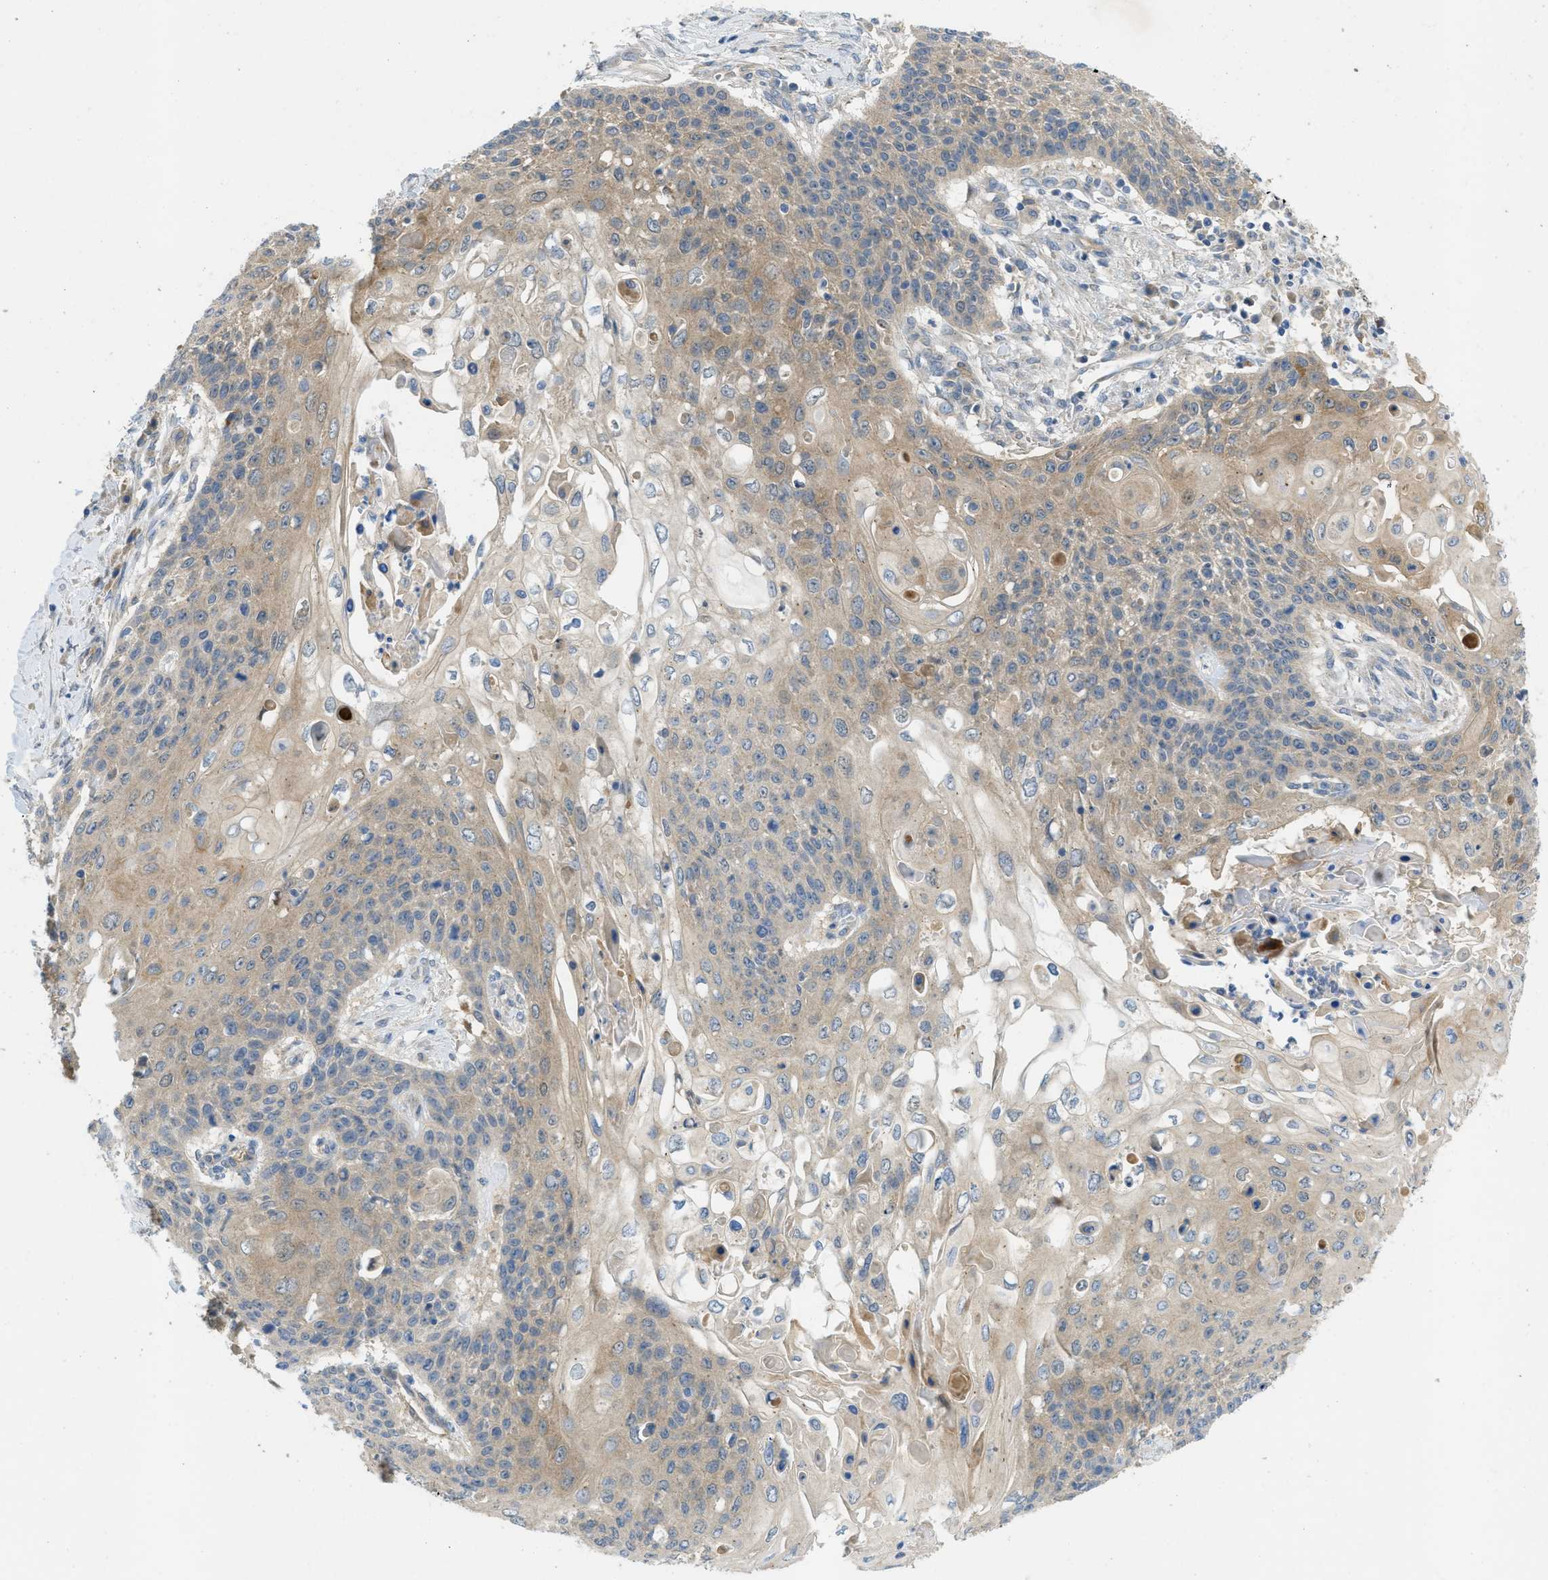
{"staining": {"intensity": "weak", "quantity": "25%-75%", "location": "cytoplasmic/membranous"}, "tissue": "cervical cancer", "cell_type": "Tumor cells", "image_type": "cancer", "snomed": [{"axis": "morphology", "description": "Squamous cell carcinoma, NOS"}, {"axis": "topography", "description": "Cervix"}], "caption": "Human cervical cancer stained for a protein (brown) demonstrates weak cytoplasmic/membranous positive staining in approximately 25%-75% of tumor cells.", "gene": "RIPK2", "patient": {"sex": "female", "age": 39}}